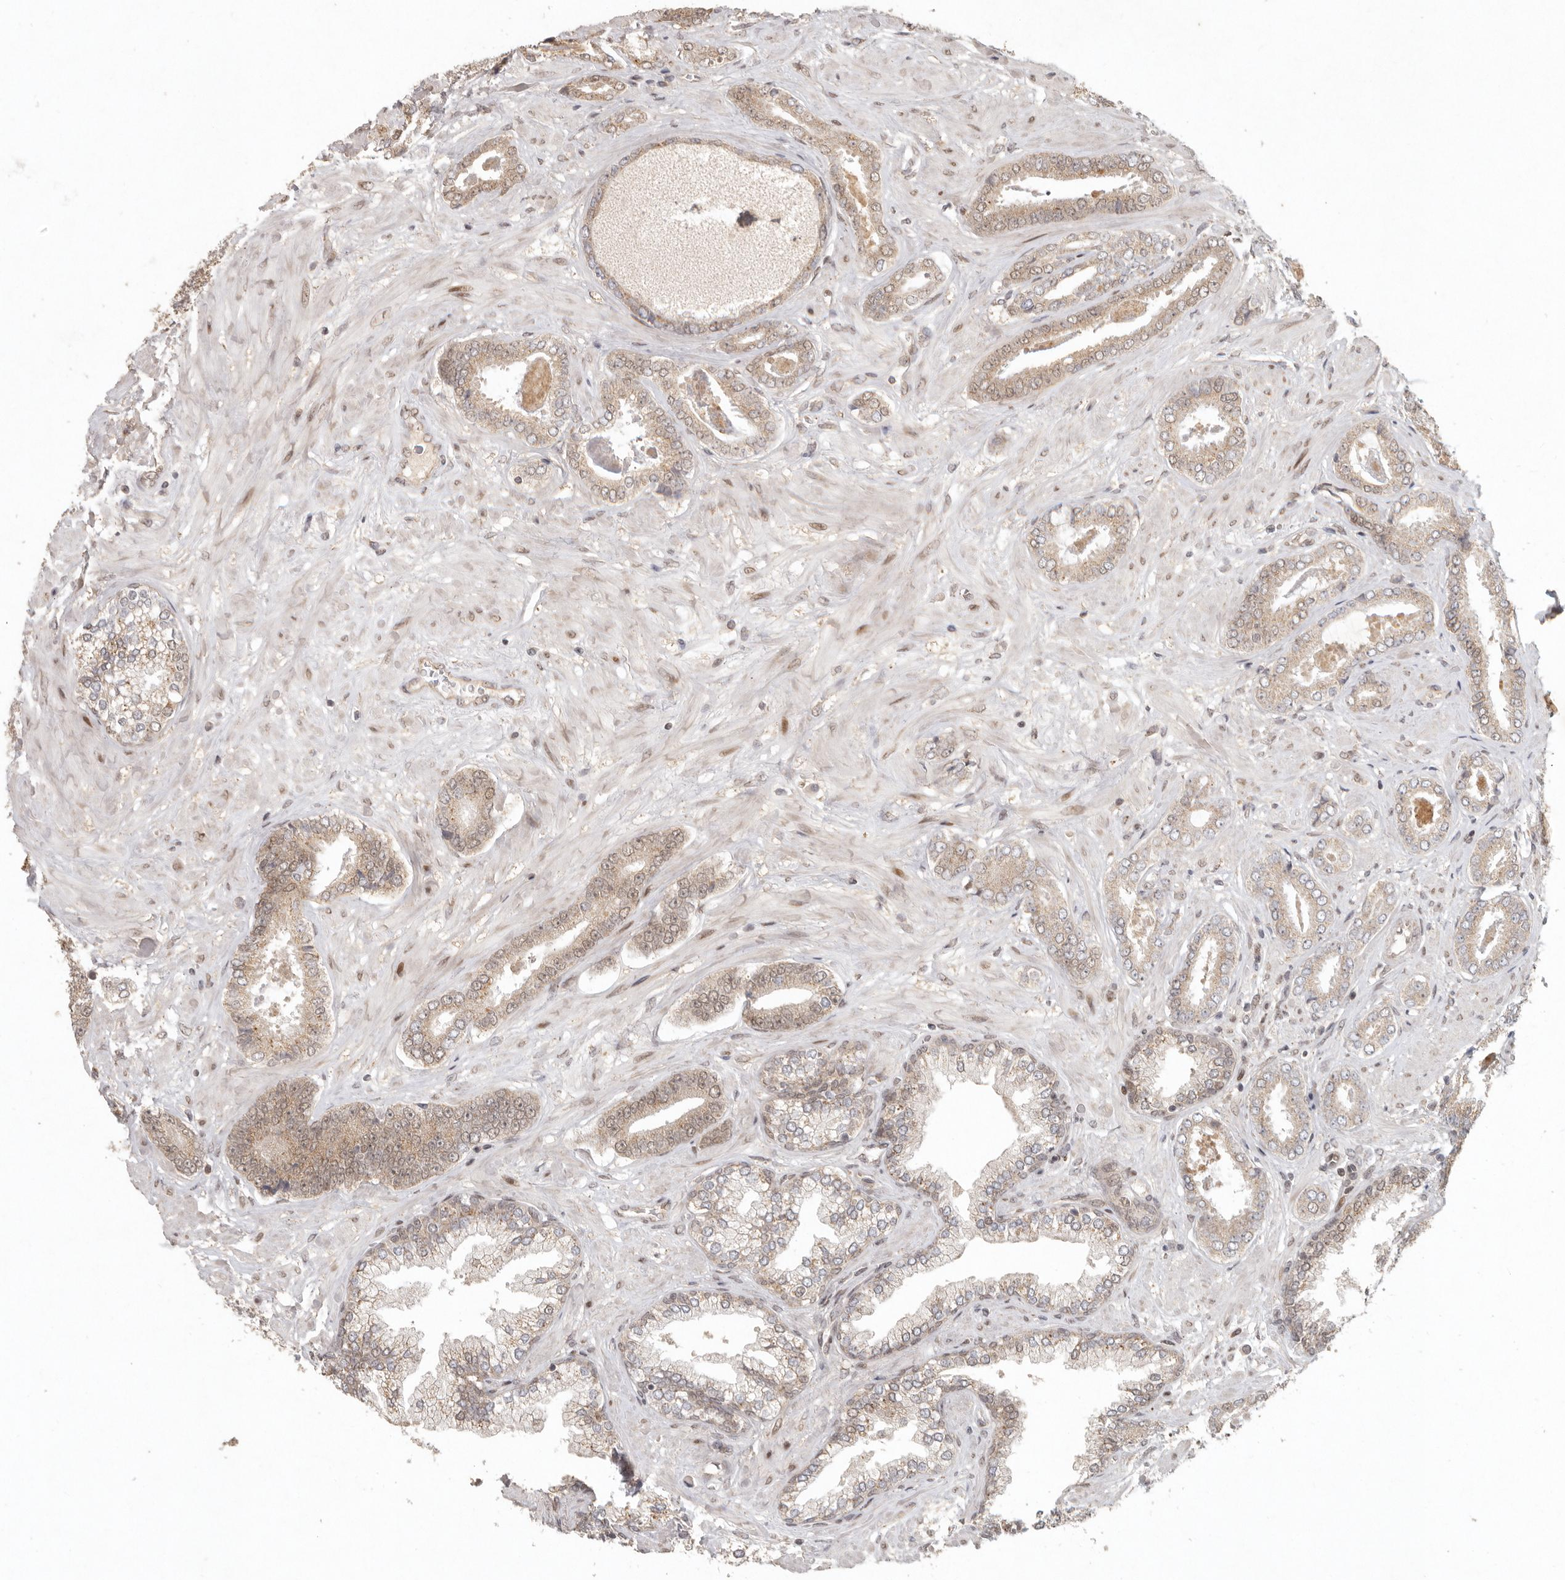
{"staining": {"intensity": "weak", "quantity": ">75%", "location": "cytoplasmic/membranous"}, "tissue": "prostate cancer", "cell_type": "Tumor cells", "image_type": "cancer", "snomed": [{"axis": "morphology", "description": "Adenocarcinoma, Low grade"}, {"axis": "topography", "description": "Prostate"}], "caption": "There is low levels of weak cytoplasmic/membranous staining in tumor cells of prostate cancer (adenocarcinoma (low-grade)), as demonstrated by immunohistochemical staining (brown color).", "gene": "LRRC75A", "patient": {"sex": "male", "age": 71}}